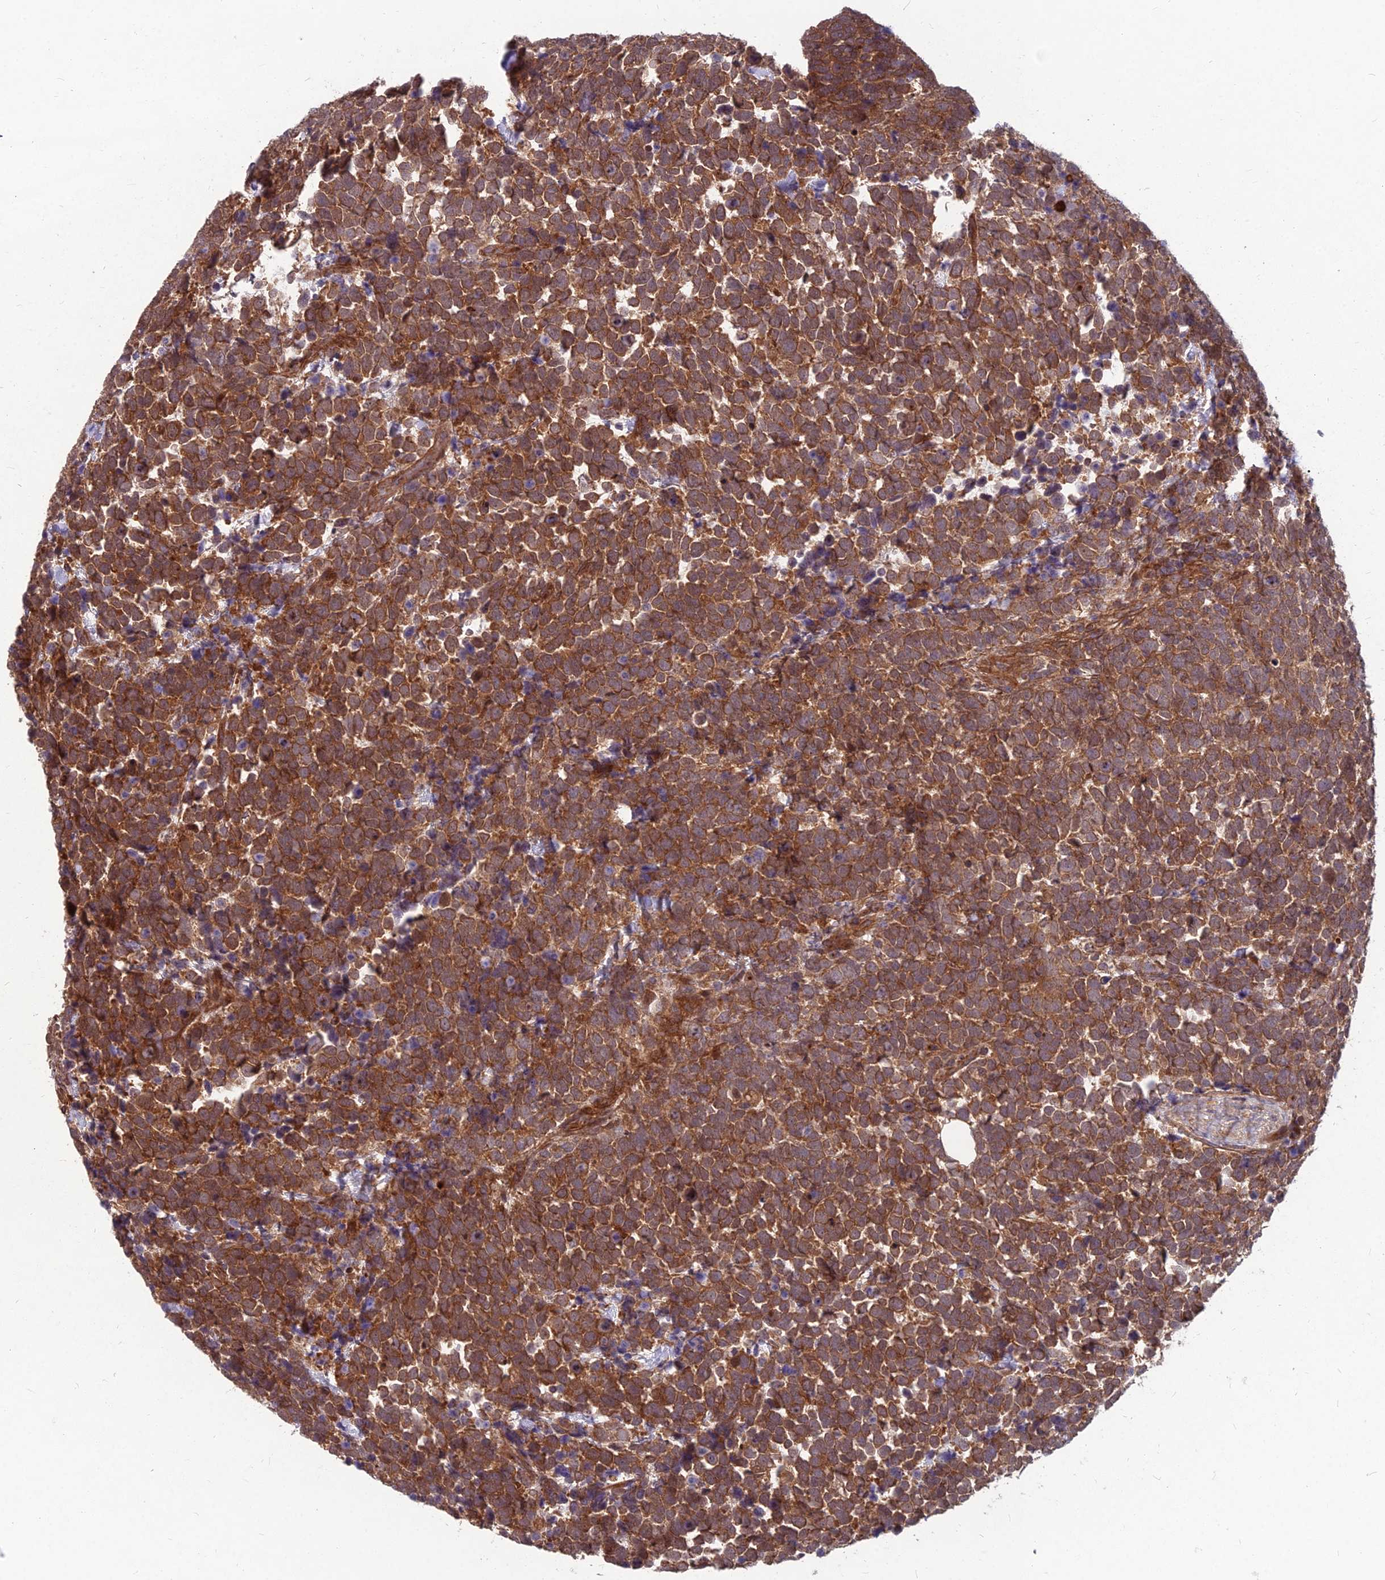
{"staining": {"intensity": "strong", "quantity": ">75%", "location": "cytoplasmic/membranous"}, "tissue": "urothelial cancer", "cell_type": "Tumor cells", "image_type": "cancer", "snomed": [{"axis": "morphology", "description": "Urothelial carcinoma, High grade"}, {"axis": "topography", "description": "Urinary bladder"}], "caption": "Immunohistochemical staining of high-grade urothelial carcinoma demonstrates high levels of strong cytoplasmic/membranous protein expression in approximately >75% of tumor cells. Immunohistochemistry stains the protein of interest in brown and the nuclei are stained blue.", "gene": "MFSD8", "patient": {"sex": "female", "age": 82}}